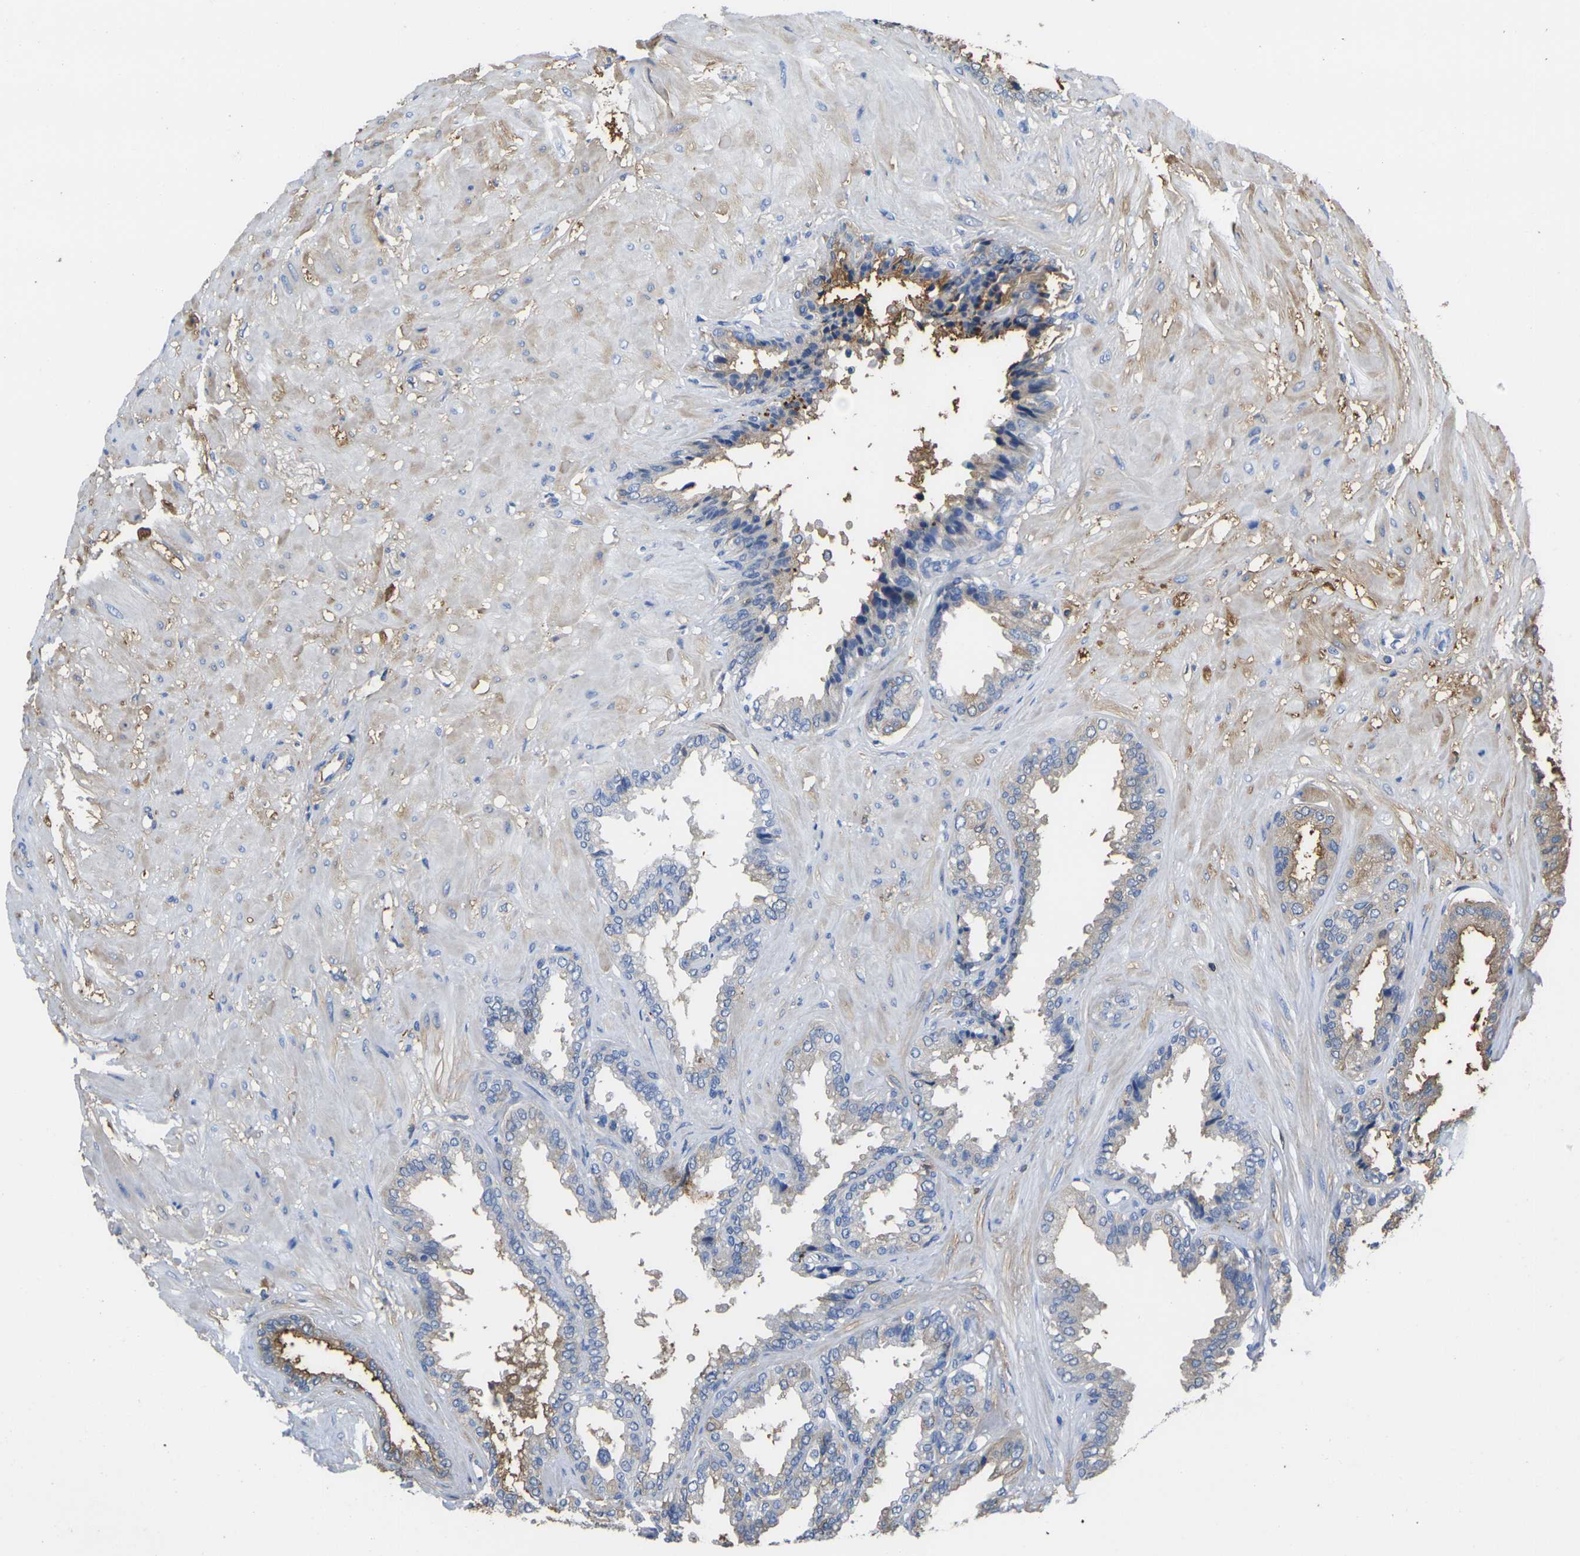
{"staining": {"intensity": "moderate", "quantity": "<25%", "location": "cytoplasmic/membranous"}, "tissue": "seminal vesicle", "cell_type": "Glandular cells", "image_type": "normal", "snomed": [{"axis": "morphology", "description": "Normal tissue, NOS"}, {"axis": "topography", "description": "Seminal veicle"}], "caption": "High-magnification brightfield microscopy of normal seminal vesicle stained with DAB (3,3'-diaminobenzidine) (brown) and counterstained with hematoxylin (blue). glandular cells exhibit moderate cytoplasmic/membranous positivity is present in about<25% of cells. (DAB IHC with brightfield microscopy, high magnification).", "gene": "GREM2", "patient": {"sex": "male", "age": 46}}